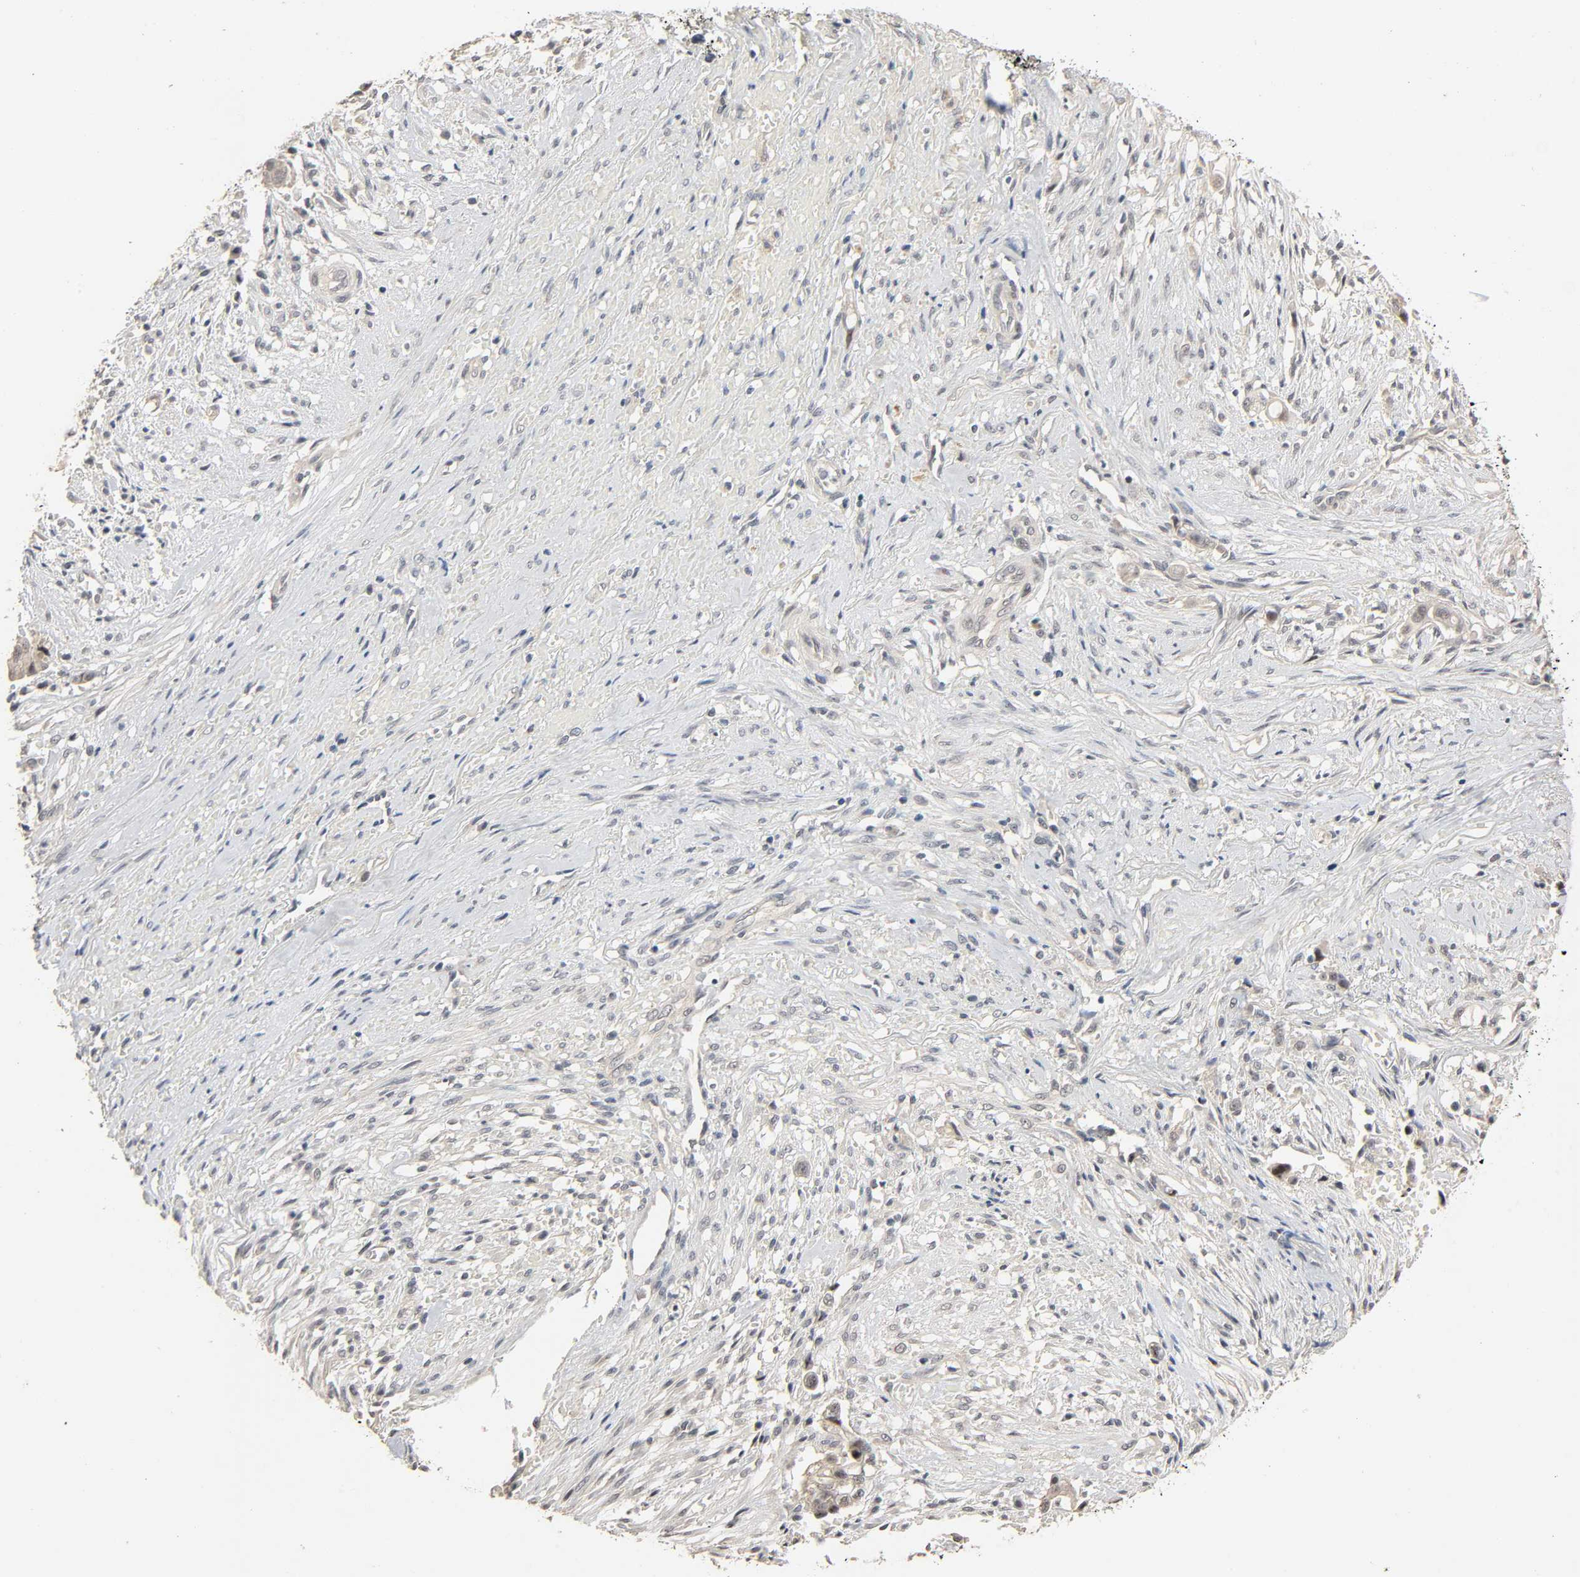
{"staining": {"intensity": "weak", "quantity": "<25%", "location": "cytoplasmic/membranous"}, "tissue": "liver cancer", "cell_type": "Tumor cells", "image_type": "cancer", "snomed": [{"axis": "morphology", "description": "Cholangiocarcinoma"}, {"axis": "topography", "description": "Liver"}], "caption": "High power microscopy photomicrograph of an immunohistochemistry (IHC) micrograph of liver cholangiocarcinoma, revealing no significant expression in tumor cells. (DAB IHC, high magnification).", "gene": "MAGEA8", "patient": {"sex": "female", "age": 70}}